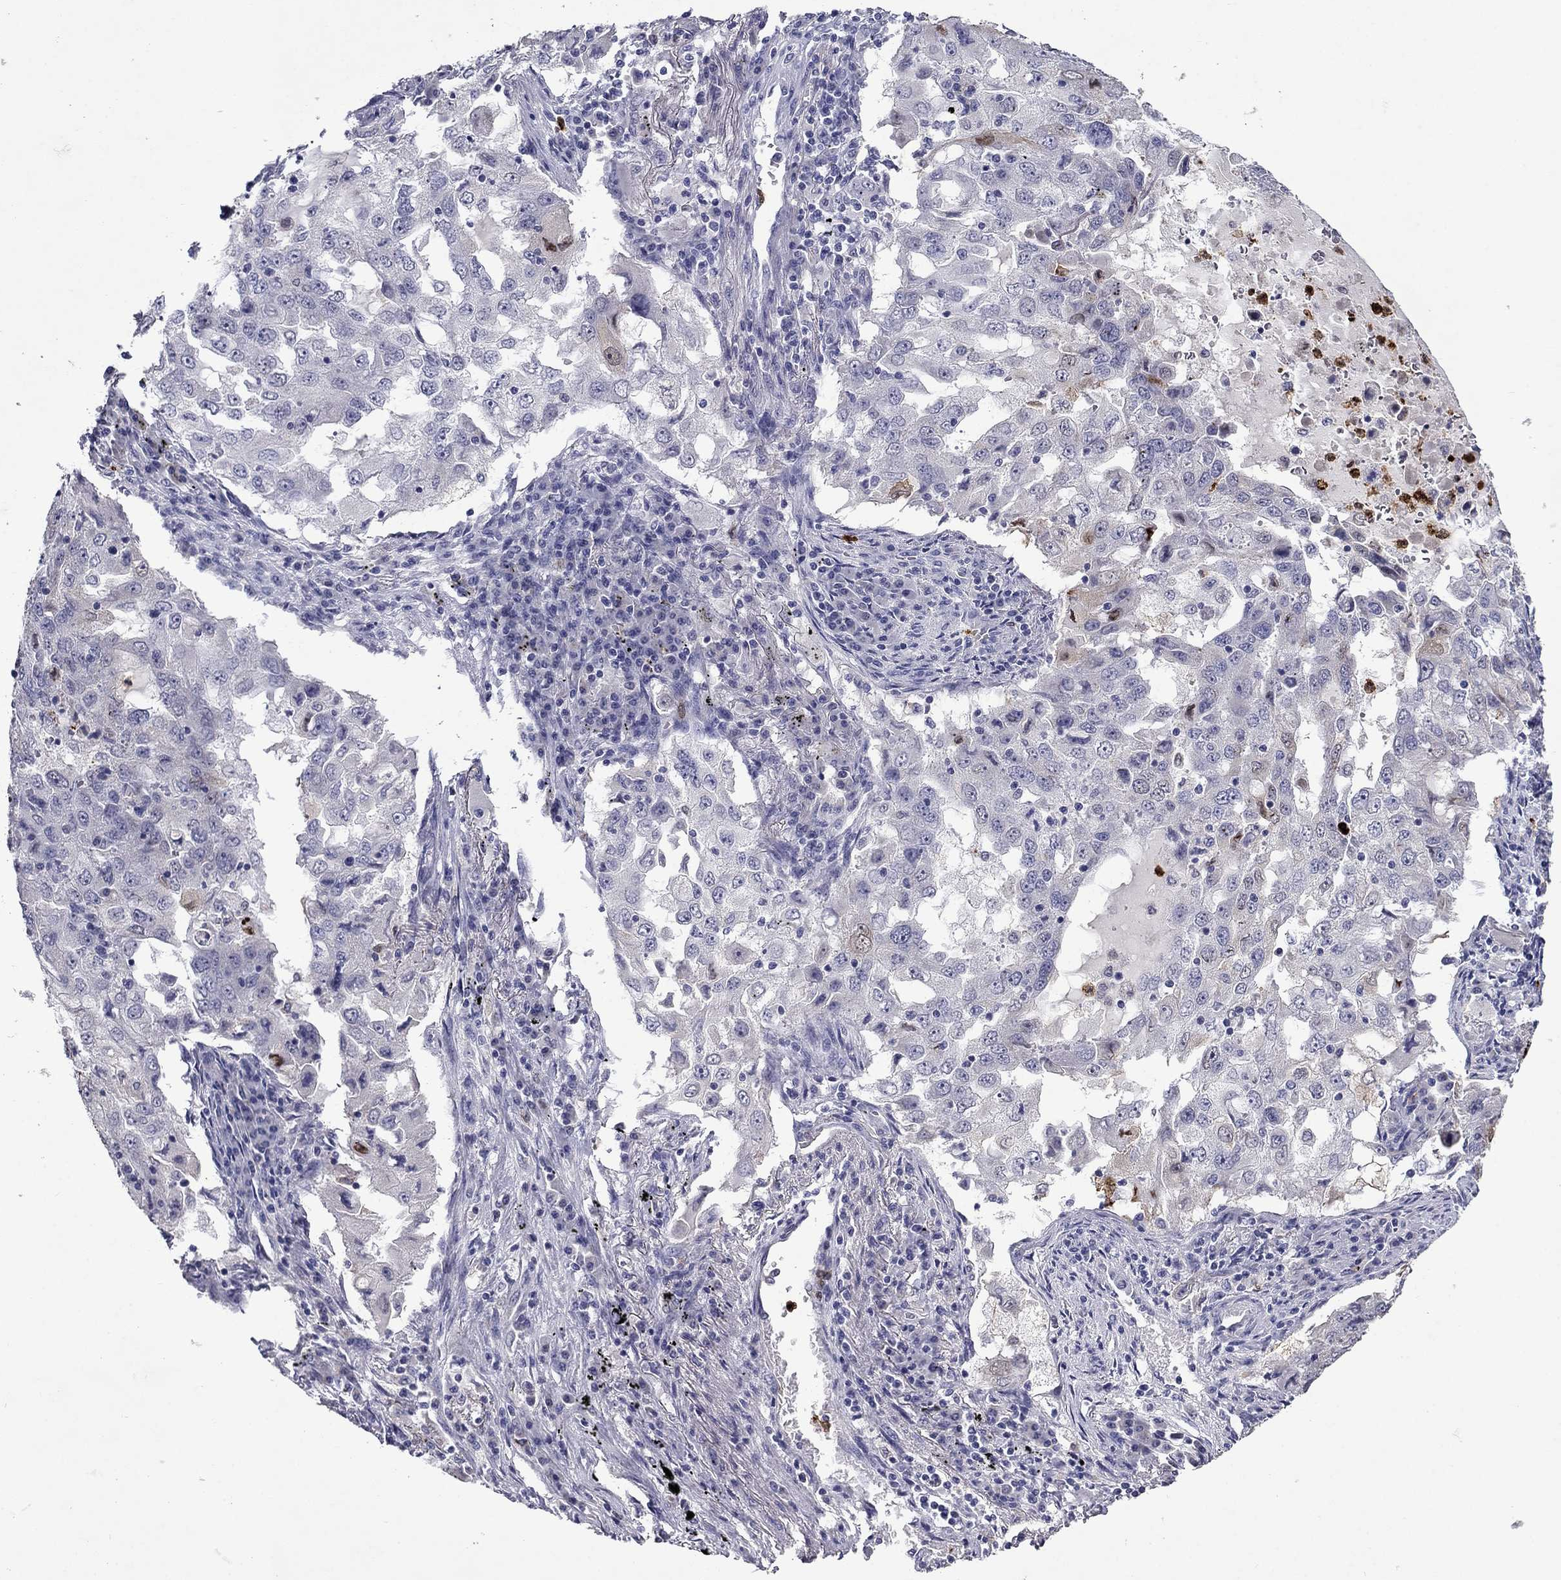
{"staining": {"intensity": "weak", "quantity": "<25%", "location": "cytoplasmic/membranous,nuclear"}, "tissue": "lung cancer", "cell_type": "Tumor cells", "image_type": "cancer", "snomed": [{"axis": "morphology", "description": "Adenocarcinoma, NOS"}, {"axis": "topography", "description": "Lung"}], "caption": "This histopathology image is of lung cancer stained with IHC to label a protein in brown with the nuclei are counter-stained blue. There is no staining in tumor cells.", "gene": "IRF5", "patient": {"sex": "female", "age": 61}}